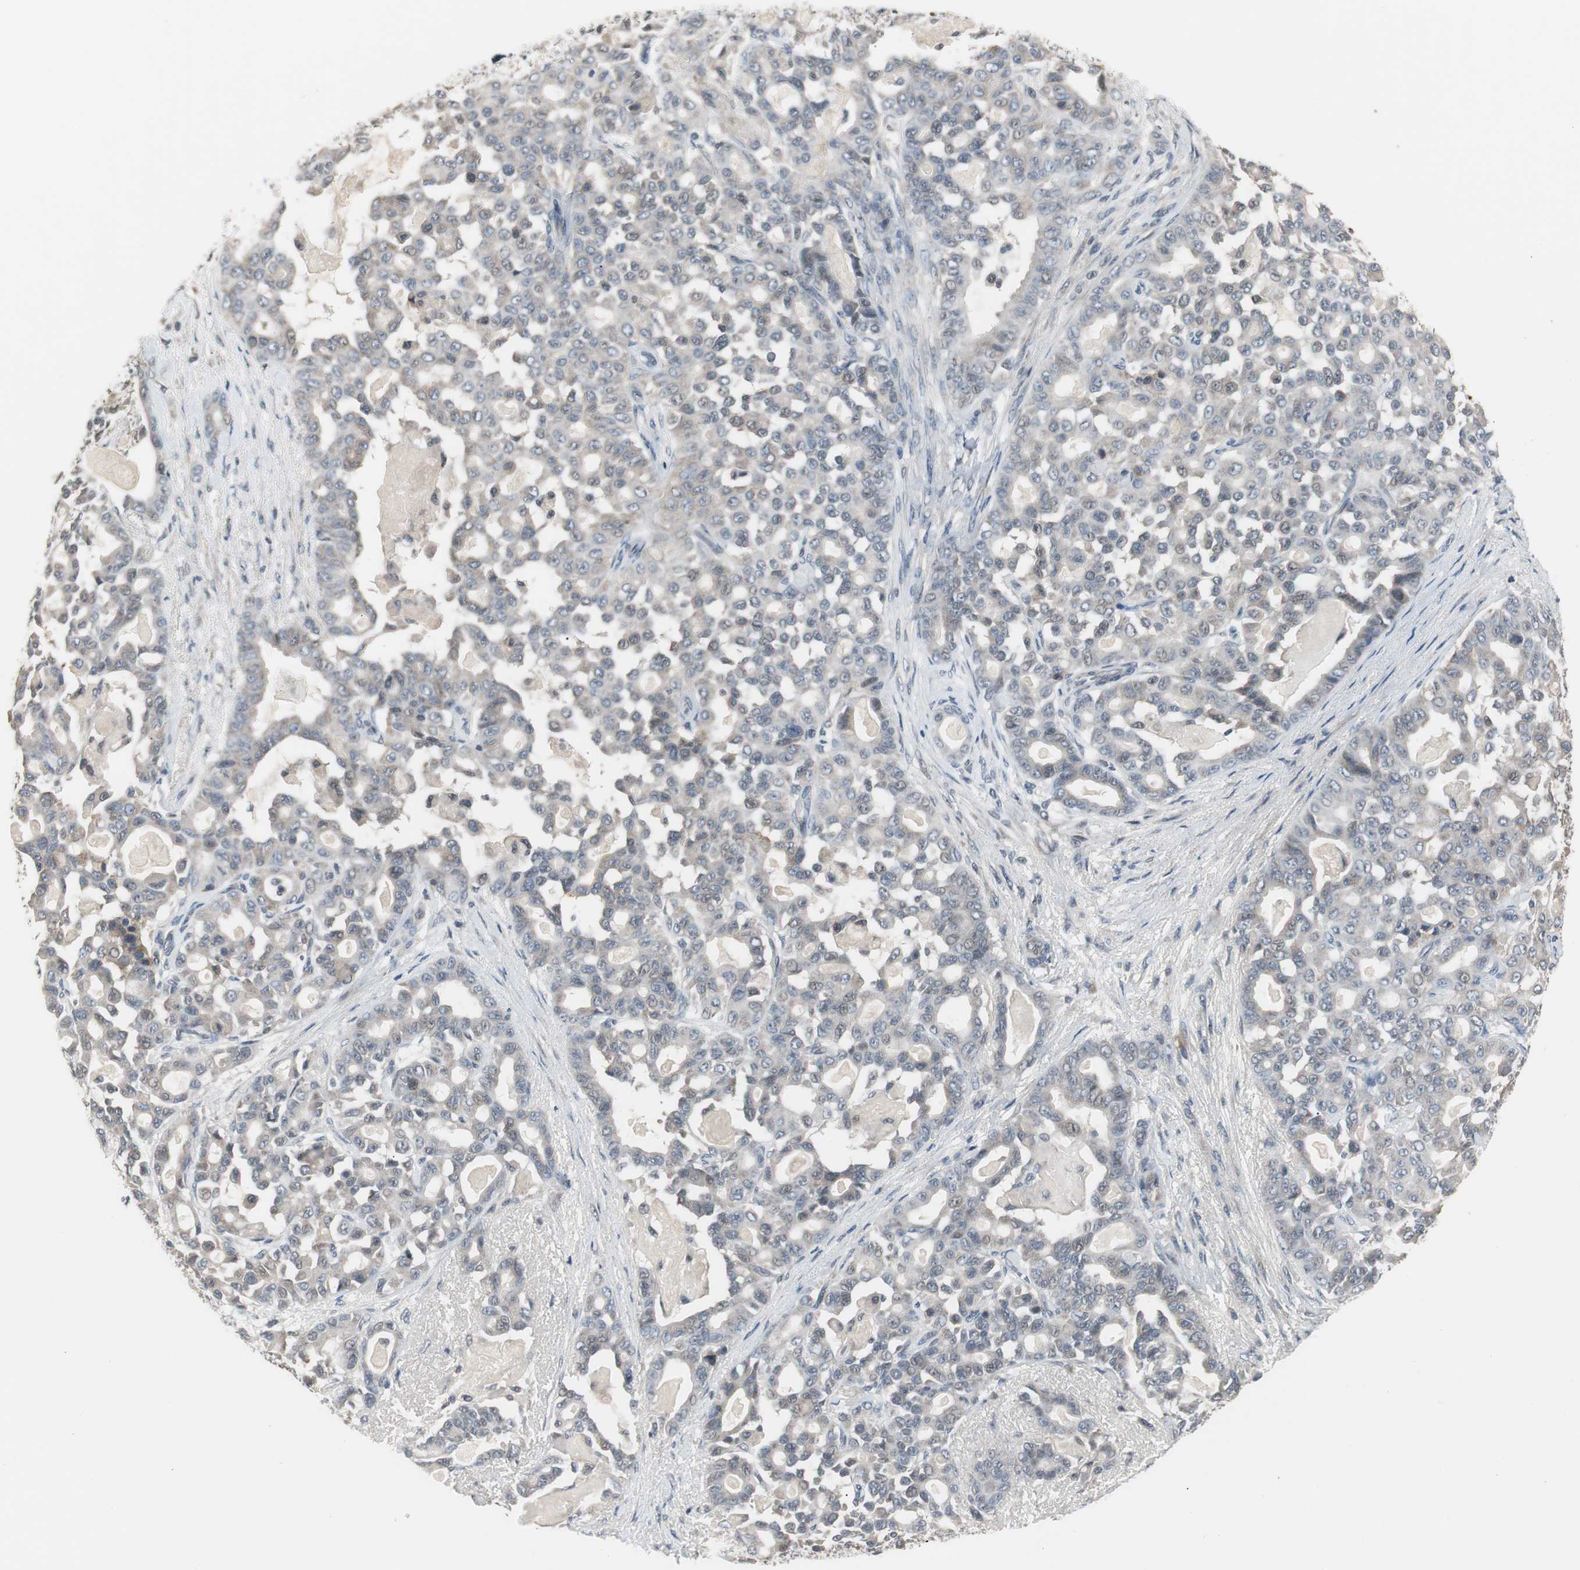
{"staining": {"intensity": "weak", "quantity": ">75%", "location": "cytoplasmic/membranous"}, "tissue": "pancreatic cancer", "cell_type": "Tumor cells", "image_type": "cancer", "snomed": [{"axis": "morphology", "description": "Adenocarcinoma, NOS"}, {"axis": "topography", "description": "Pancreas"}], "caption": "Pancreatic cancer (adenocarcinoma) tissue demonstrates weak cytoplasmic/membranous staining in approximately >75% of tumor cells Ihc stains the protein of interest in brown and the nuclei are stained blue.", "gene": "ZMPSTE24", "patient": {"sex": "male", "age": 63}}